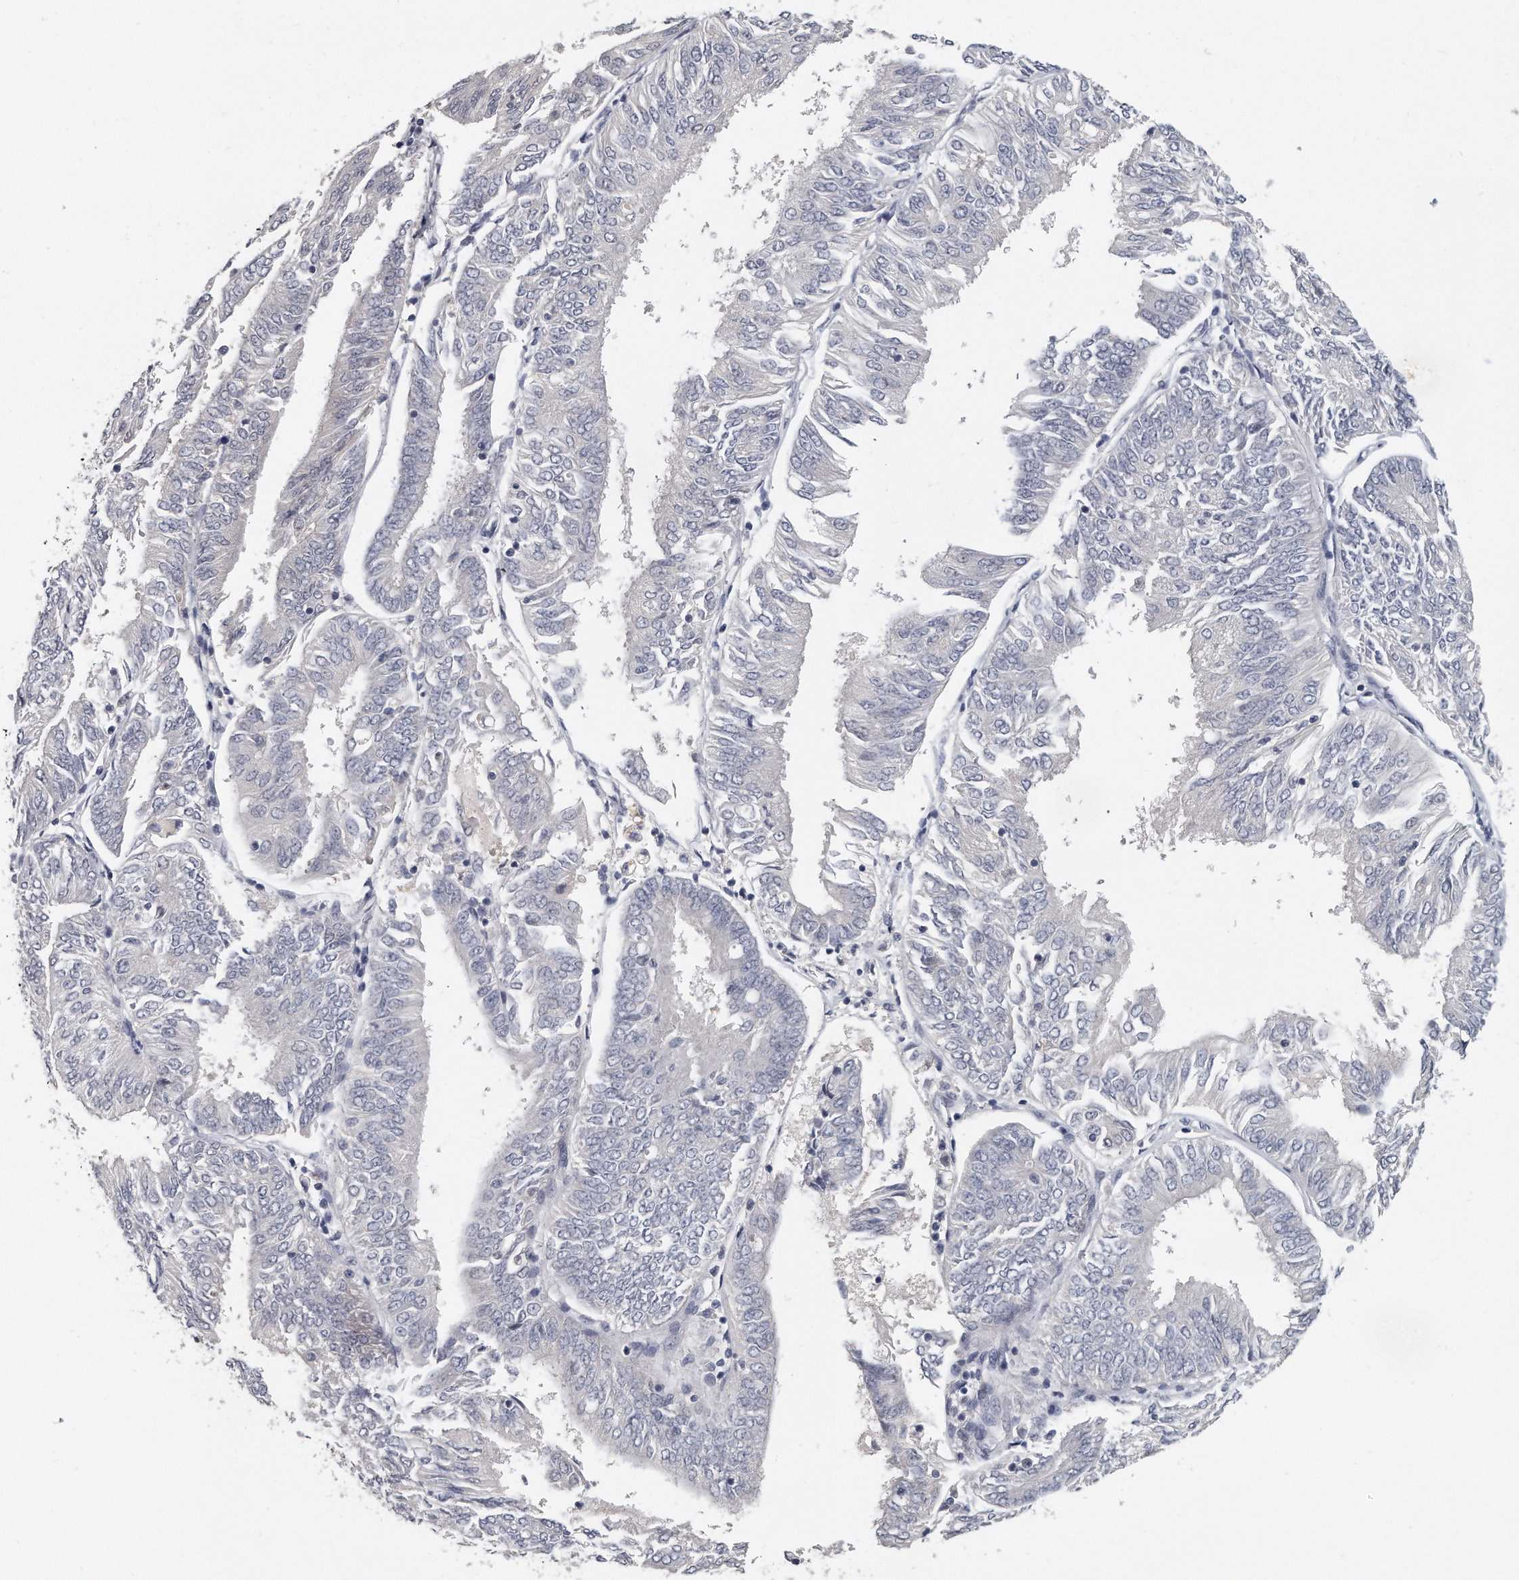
{"staining": {"intensity": "negative", "quantity": "none", "location": "none"}, "tissue": "endometrial cancer", "cell_type": "Tumor cells", "image_type": "cancer", "snomed": [{"axis": "morphology", "description": "Adenocarcinoma, NOS"}, {"axis": "topography", "description": "Endometrium"}], "caption": "Tumor cells are negative for protein expression in human adenocarcinoma (endometrial). (Stains: DAB (3,3'-diaminobenzidine) immunohistochemistry (IHC) with hematoxylin counter stain, Microscopy: brightfield microscopy at high magnification).", "gene": "KLHL7", "patient": {"sex": "female", "age": 58}}